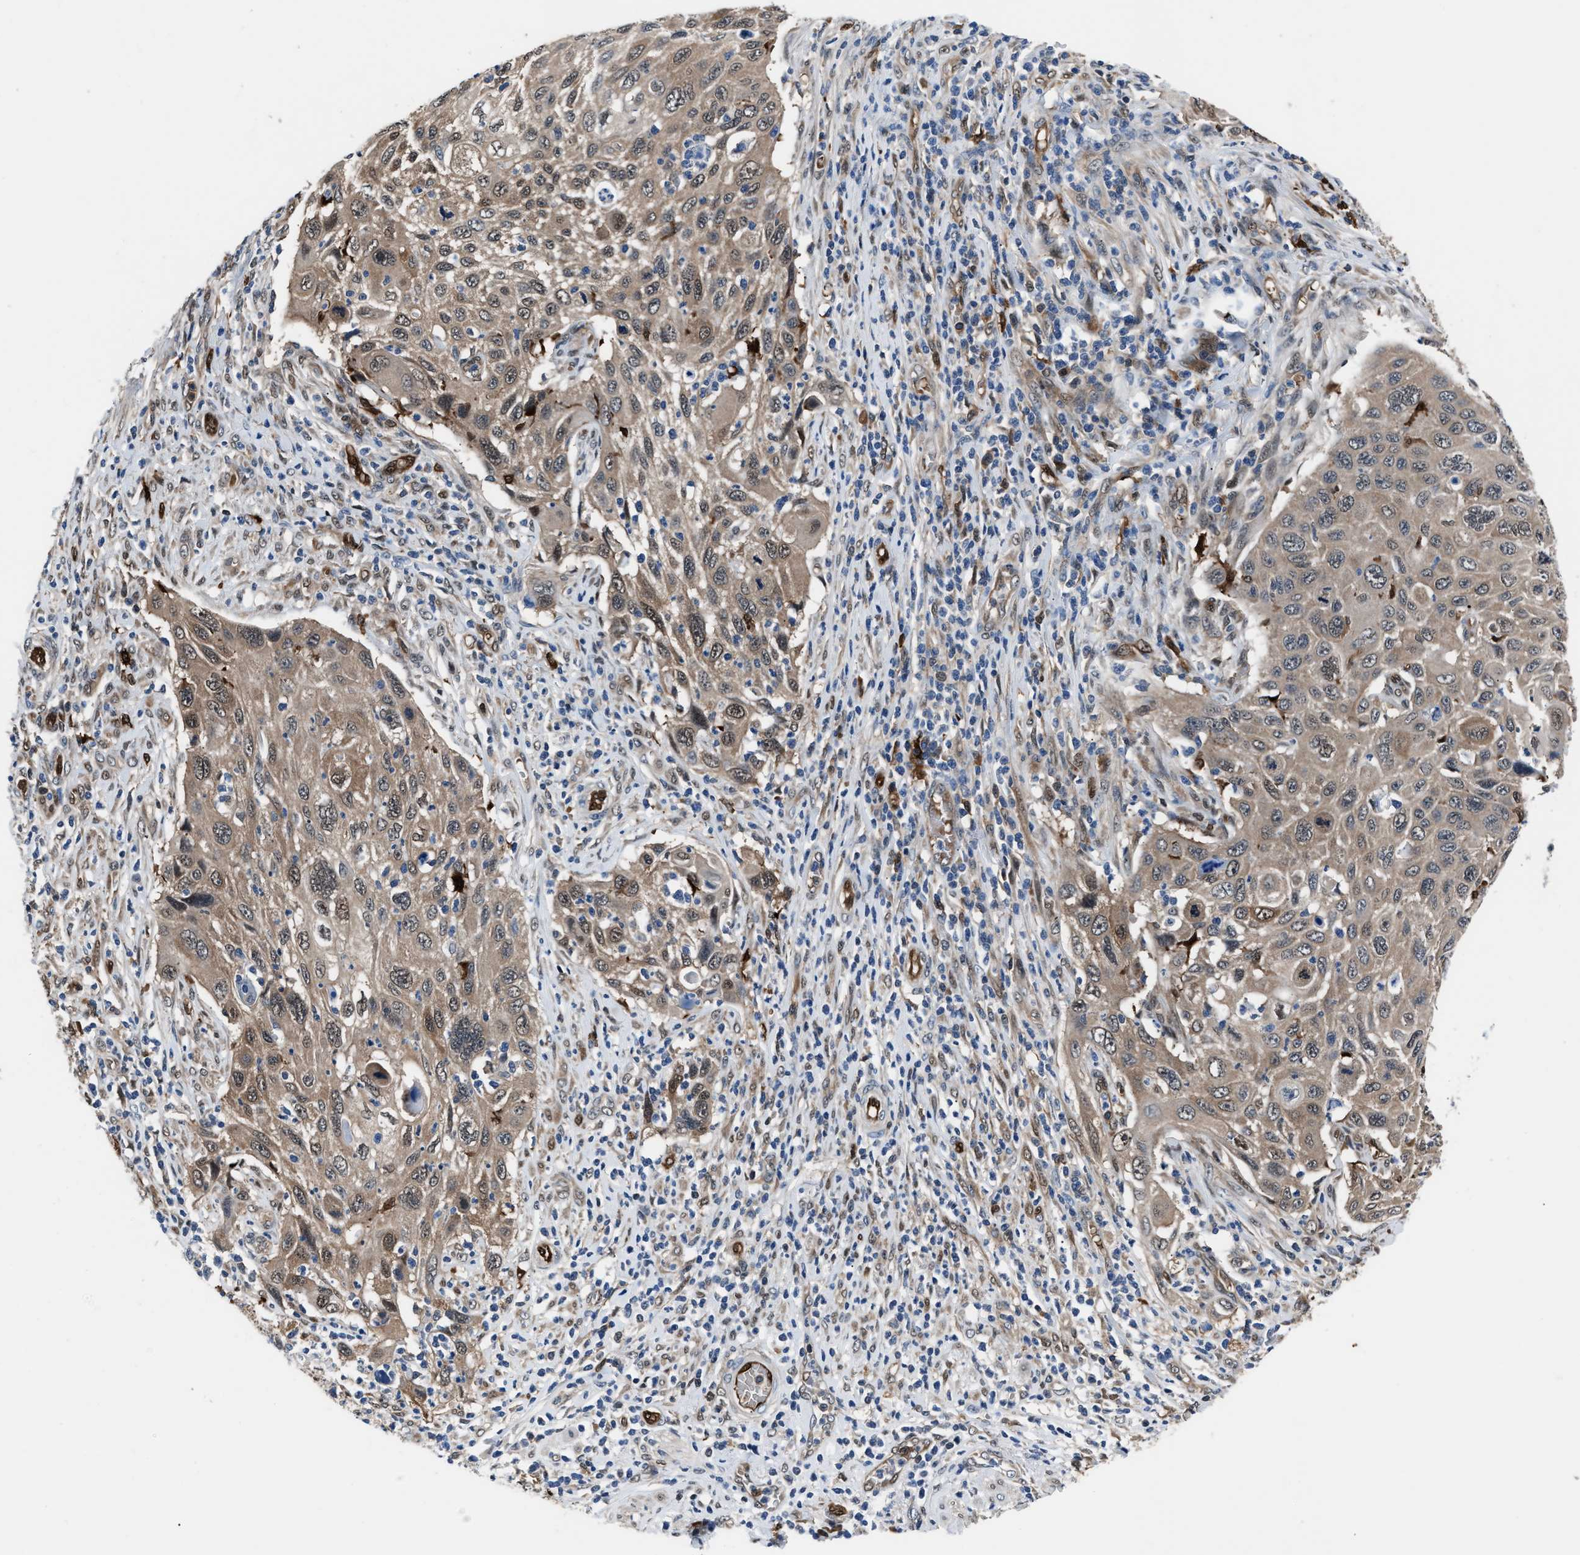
{"staining": {"intensity": "weak", "quantity": ">75%", "location": "cytoplasmic/membranous"}, "tissue": "cervical cancer", "cell_type": "Tumor cells", "image_type": "cancer", "snomed": [{"axis": "morphology", "description": "Squamous cell carcinoma, NOS"}, {"axis": "topography", "description": "Cervix"}], "caption": "Squamous cell carcinoma (cervical) stained with a protein marker reveals weak staining in tumor cells.", "gene": "PPA1", "patient": {"sex": "female", "age": 70}}